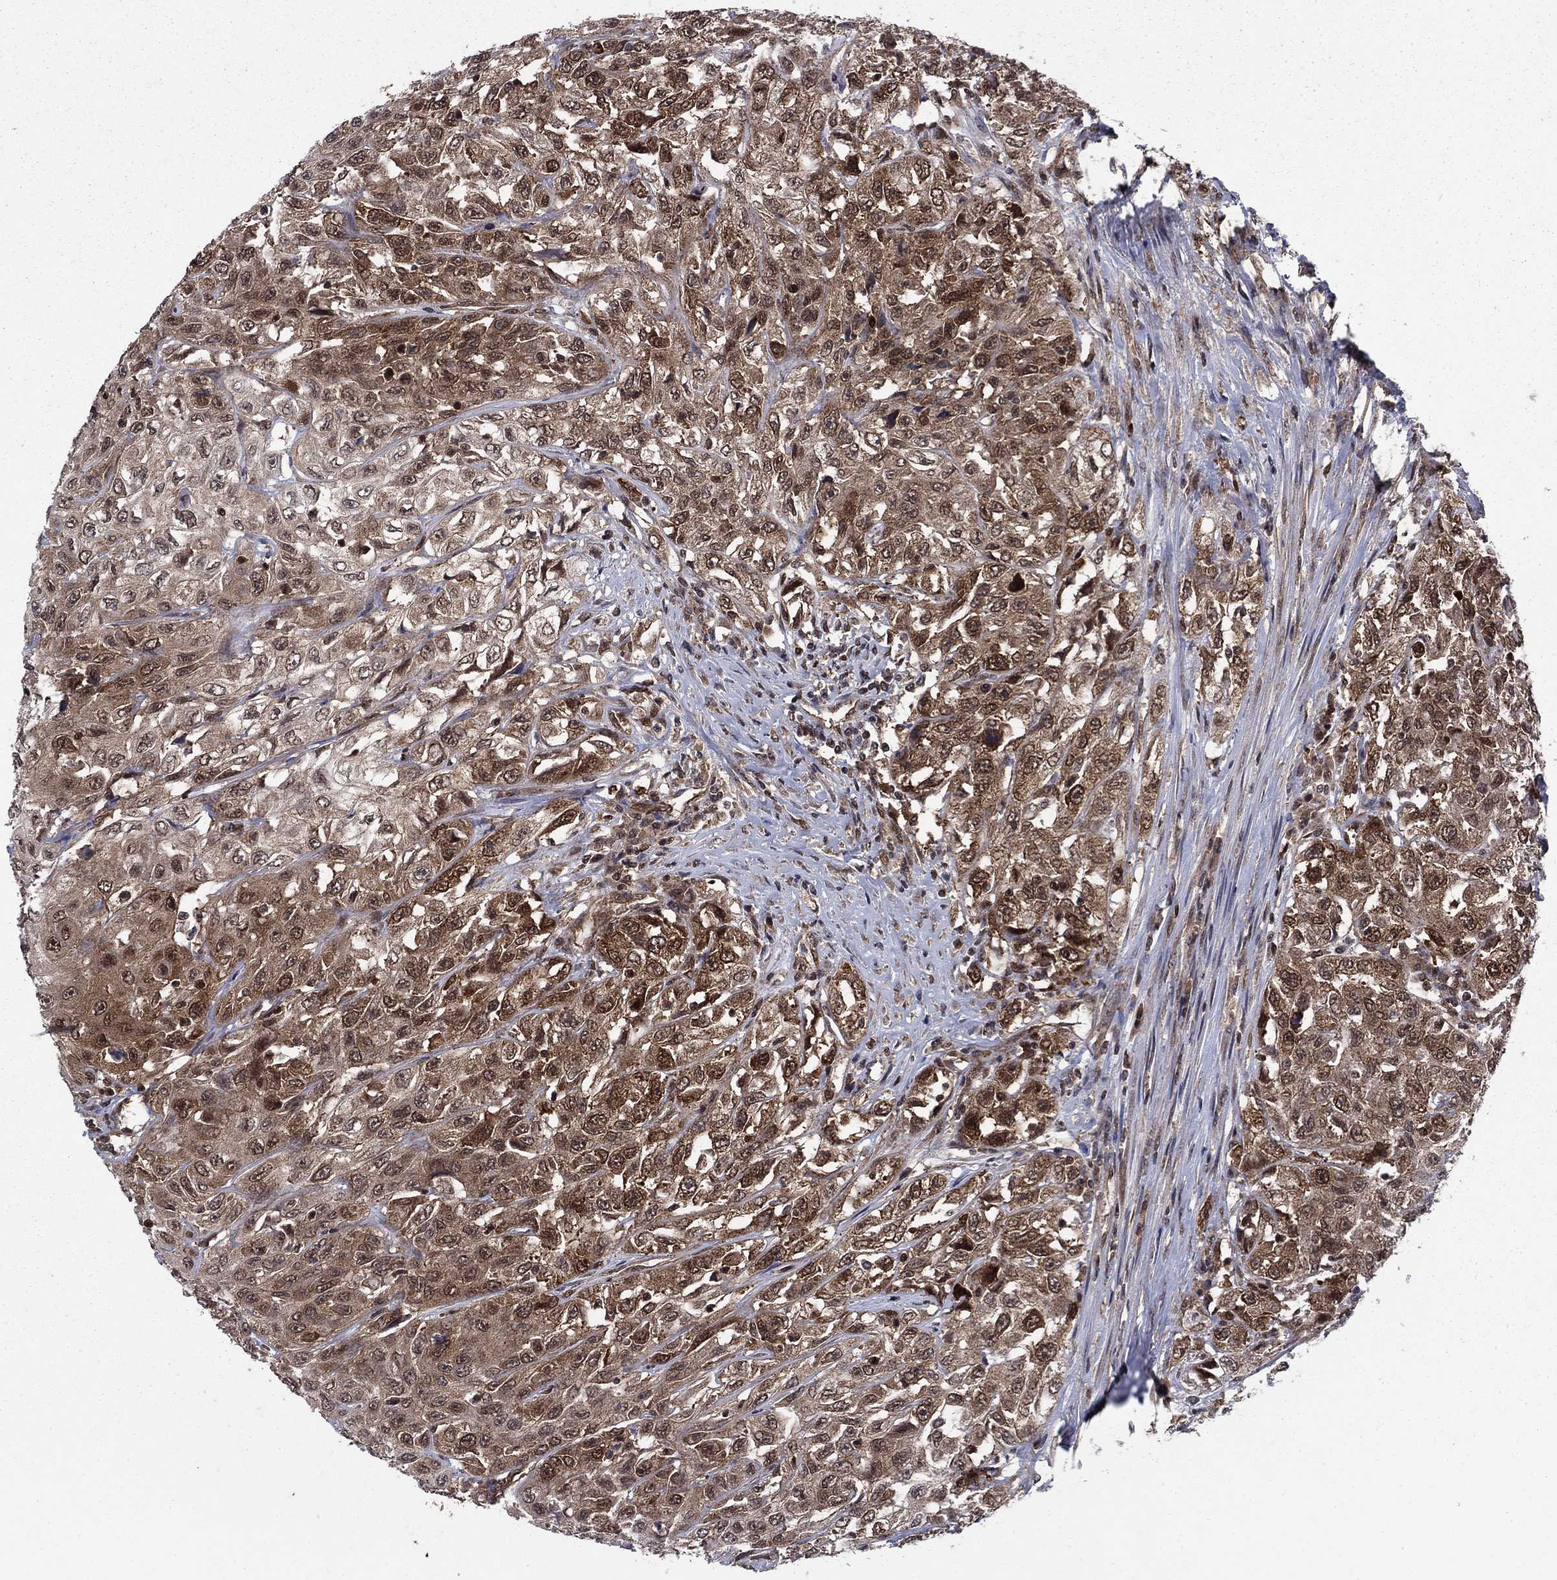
{"staining": {"intensity": "moderate", "quantity": "25%-75%", "location": "cytoplasmic/membranous,nuclear"}, "tissue": "urothelial cancer", "cell_type": "Tumor cells", "image_type": "cancer", "snomed": [{"axis": "morphology", "description": "Urothelial carcinoma, High grade"}, {"axis": "topography", "description": "Urinary bladder"}], "caption": "Brown immunohistochemical staining in urothelial cancer exhibits moderate cytoplasmic/membranous and nuclear positivity in approximately 25%-75% of tumor cells.", "gene": "DNAJA1", "patient": {"sex": "female", "age": 56}}